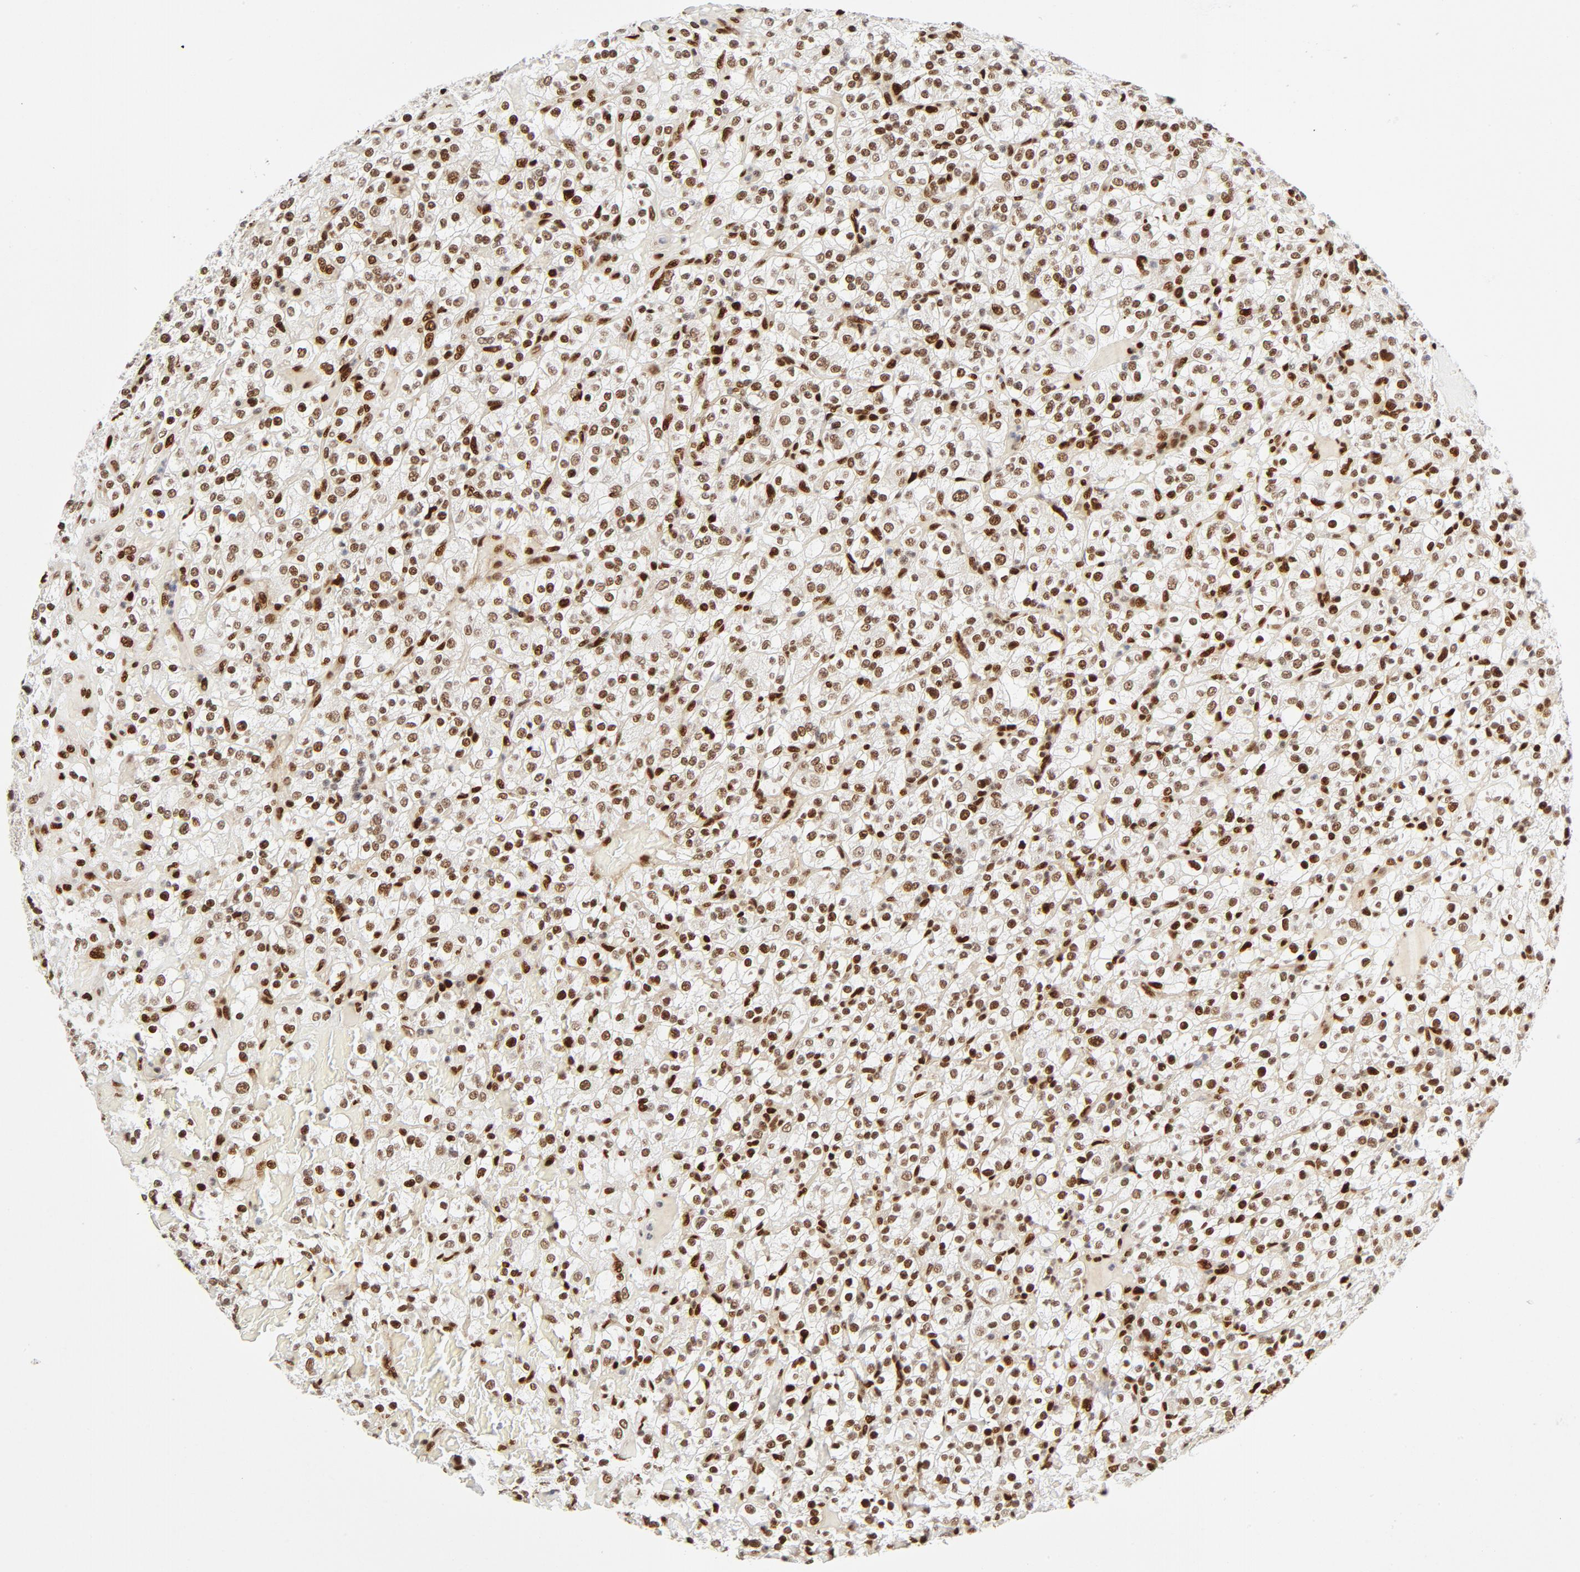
{"staining": {"intensity": "moderate", "quantity": ">75%", "location": "nuclear"}, "tissue": "renal cancer", "cell_type": "Tumor cells", "image_type": "cancer", "snomed": [{"axis": "morphology", "description": "Normal tissue, NOS"}, {"axis": "morphology", "description": "Adenocarcinoma, NOS"}, {"axis": "topography", "description": "Kidney"}], "caption": "Immunohistochemistry (IHC) (DAB (3,3'-diaminobenzidine)) staining of human renal cancer reveals moderate nuclear protein staining in approximately >75% of tumor cells.", "gene": "MEF2A", "patient": {"sex": "female", "age": 72}}